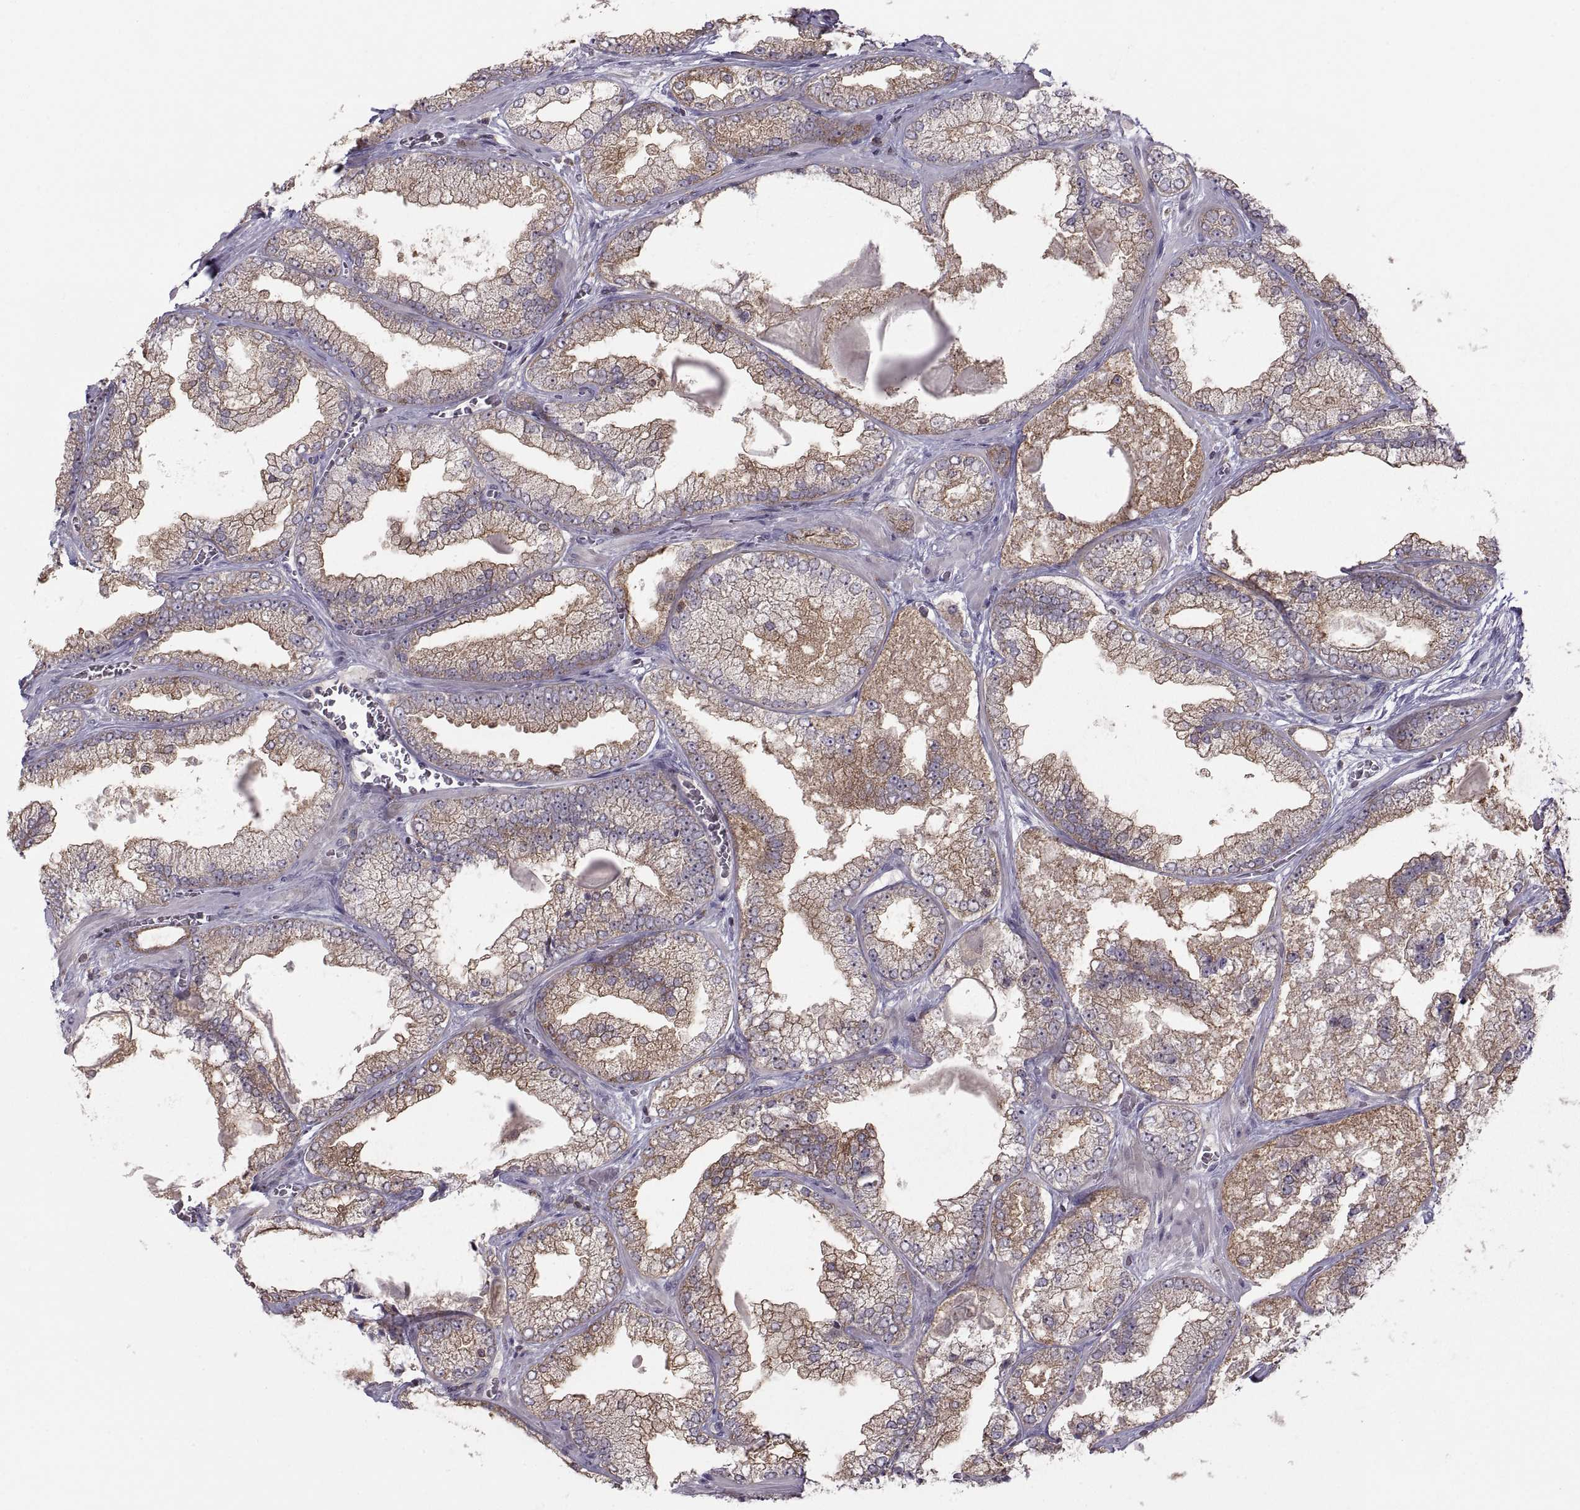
{"staining": {"intensity": "moderate", "quantity": "25%-75%", "location": "cytoplasmic/membranous"}, "tissue": "prostate cancer", "cell_type": "Tumor cells", "image_type": "cancer", "snomed": [{"axis": "morphology", "description": "Adenocarcinoma, Low grade"}, {"axis": "topography", "description": "Prostate"}], "caption": "A histopathology image showing moderate cytoplasmic/membranous staining in about 25%-75% of tumor cells in prostate cancer (low-grade adenocarcinoma), as visualized by brown immunohistochemical staining.", "gene": "EZR", "patient": {"sex": "male", "age": 57}}